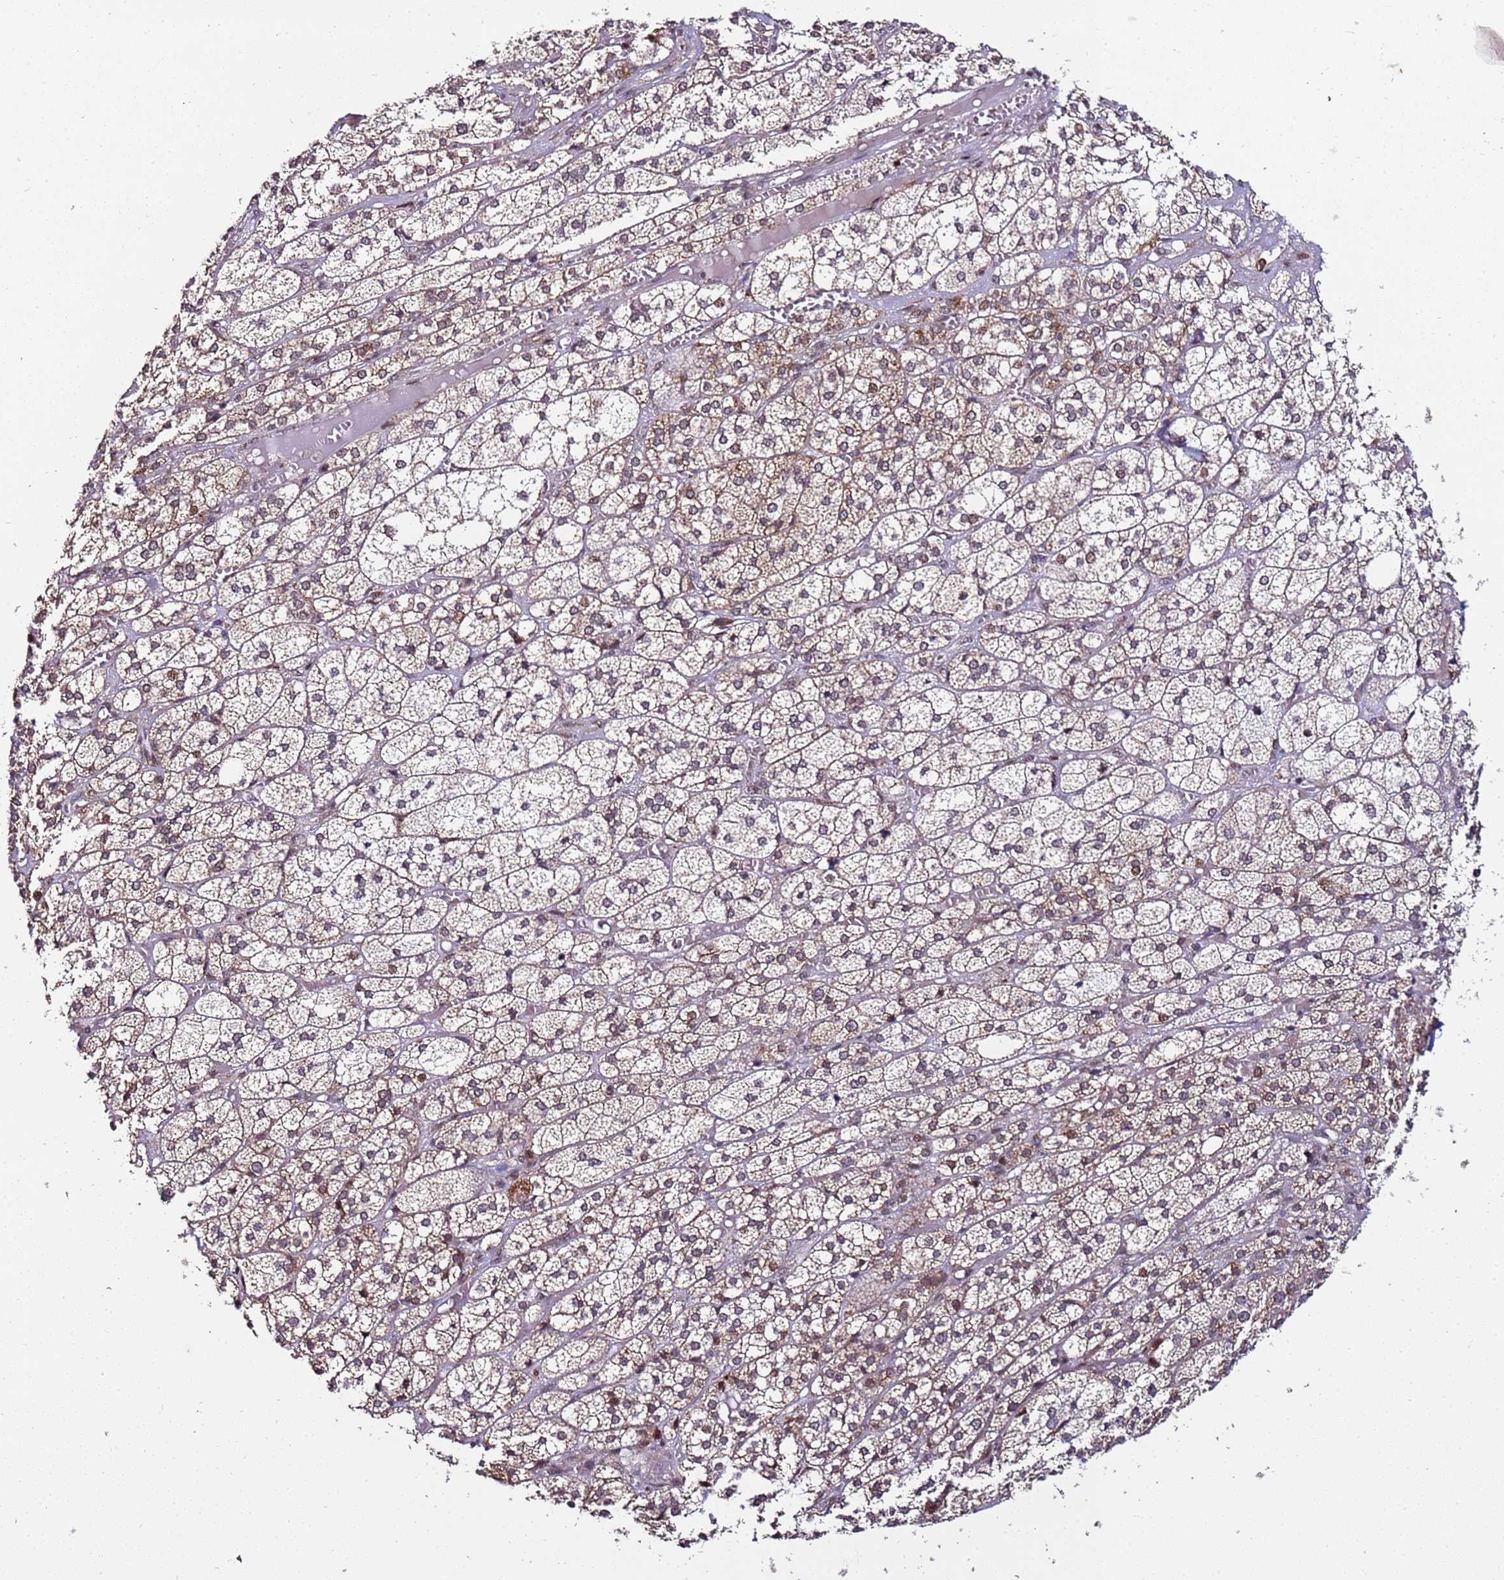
{"staining": {"intensity": "weak", "quantity": ">75%", "location": "cytoplasmic/membranous"}, "tissue": "adrenal gland", "cell_type": "Glandular cells", "image_type": "normal", "snomed": [{"axis": "morphology", "description": "Normal tissue, NOS"}, {"axis": "topography", "description": "Adrenal gland"}], "caption": "Immunohistochemical staining of unremarkable human adrenal gland displays >75% levels of weak cytoplasmic/membranous protein staining in about >75% of glandular cells. The protein is stained brown, and the nuclei are stained in blue (DAB (3,3'-diaminobenzidine) IHC with brightfield microscopy, high magnification).", "gene": "PPM1H", "patient": {"sex": "female", "age": 61}}